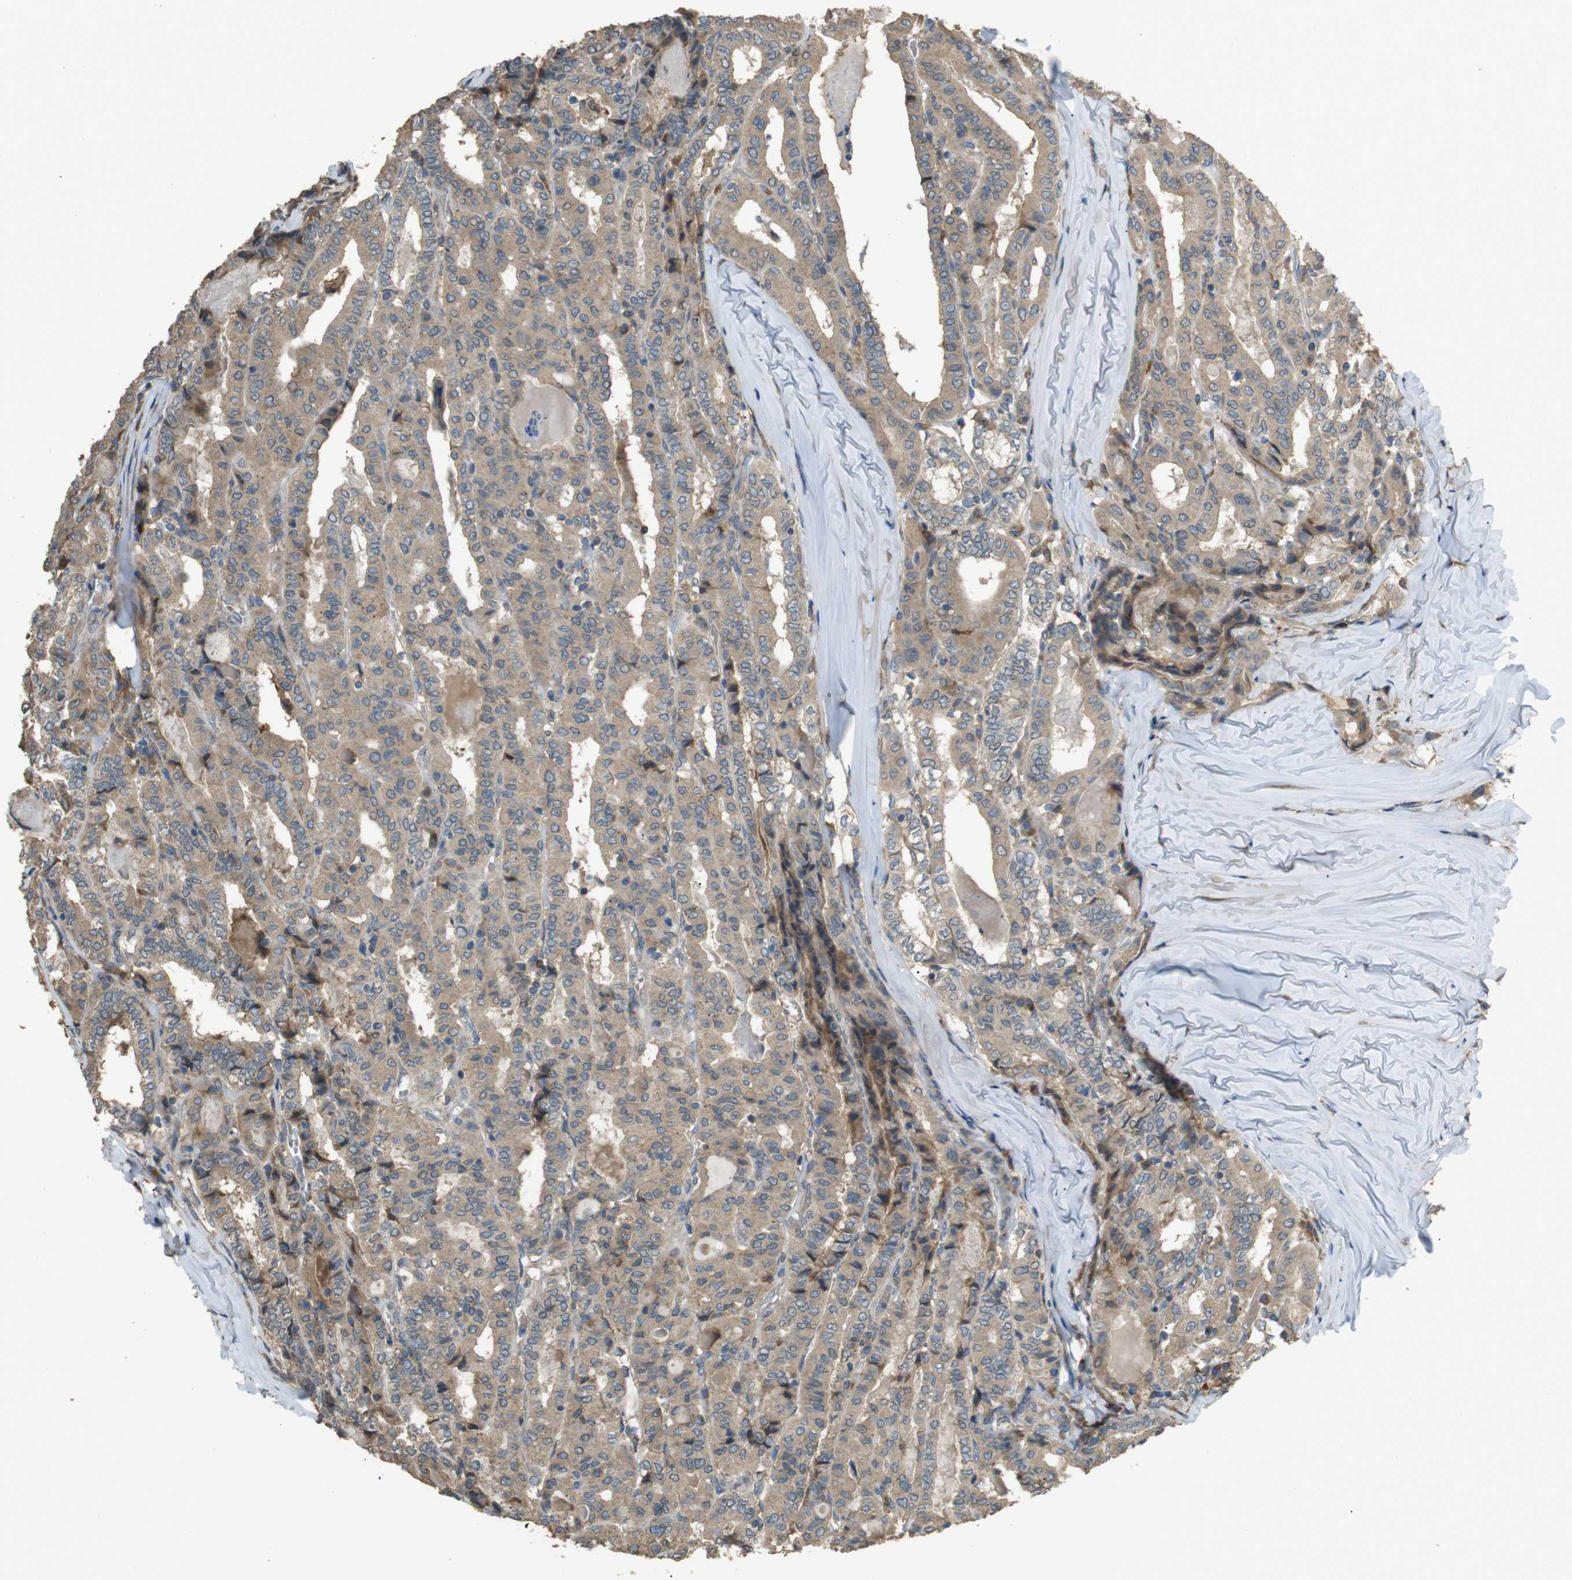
{"staining": {"intensity": "weak", "quantity": ">75%", "location": "cytoplasmic/membranous"}, "tissue": "thyroid cancer", "cell_type": "Tumor cells", "image_type": "cancer", "snomed": [{"axis": "morphology", "description": "Papillary adenocarcinoma, NOS"}, {"axis": "topography", "description": "Thyroid gland"}], "caption": "There is low levels of weak cytoplasmic/membranous expression in tumor cells of papillary adenocarcinoma (thyroid), as demonstrated by immunohistochemical staining (brown color).", "gene": "ARHGAP24", "patient": {"sex": "female", "age": 42}}